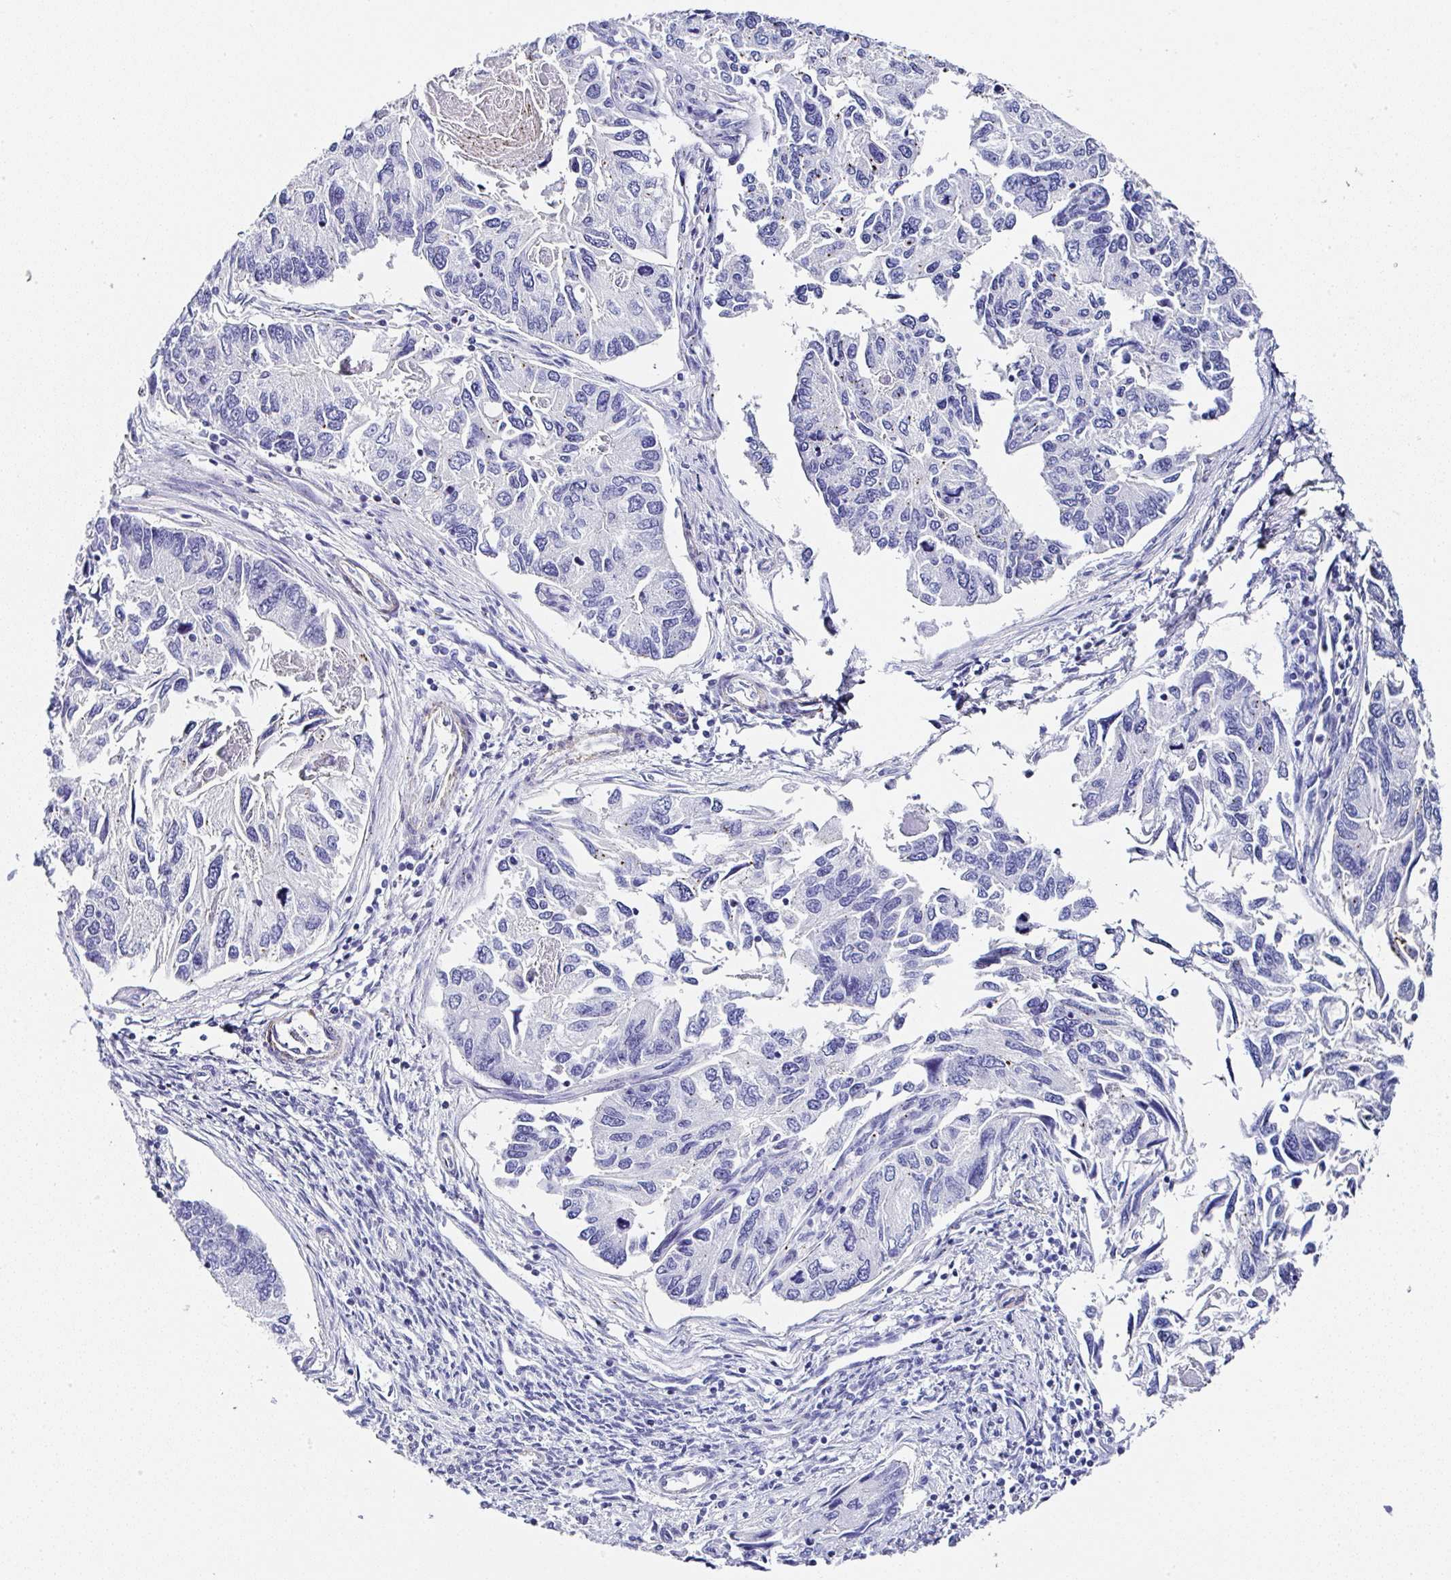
{"staining": {"intensity": "negative", "quantity": "none", "location": "none"}, "tissue": "endometrial cancer", "cell_type": "Tumor cells", "image_type": "cancer", "snomed": [{"axis": "morphology", "description": "Carcinoma, NOS"}, {"axis": "topography", "description": "Uterus"}], "caption": "The micrograph demonstrates no staining of tumor cells in endometrial carcinoma.", "gene": "PPFIA4", "patient": {"sex": "female", "age": 76}}